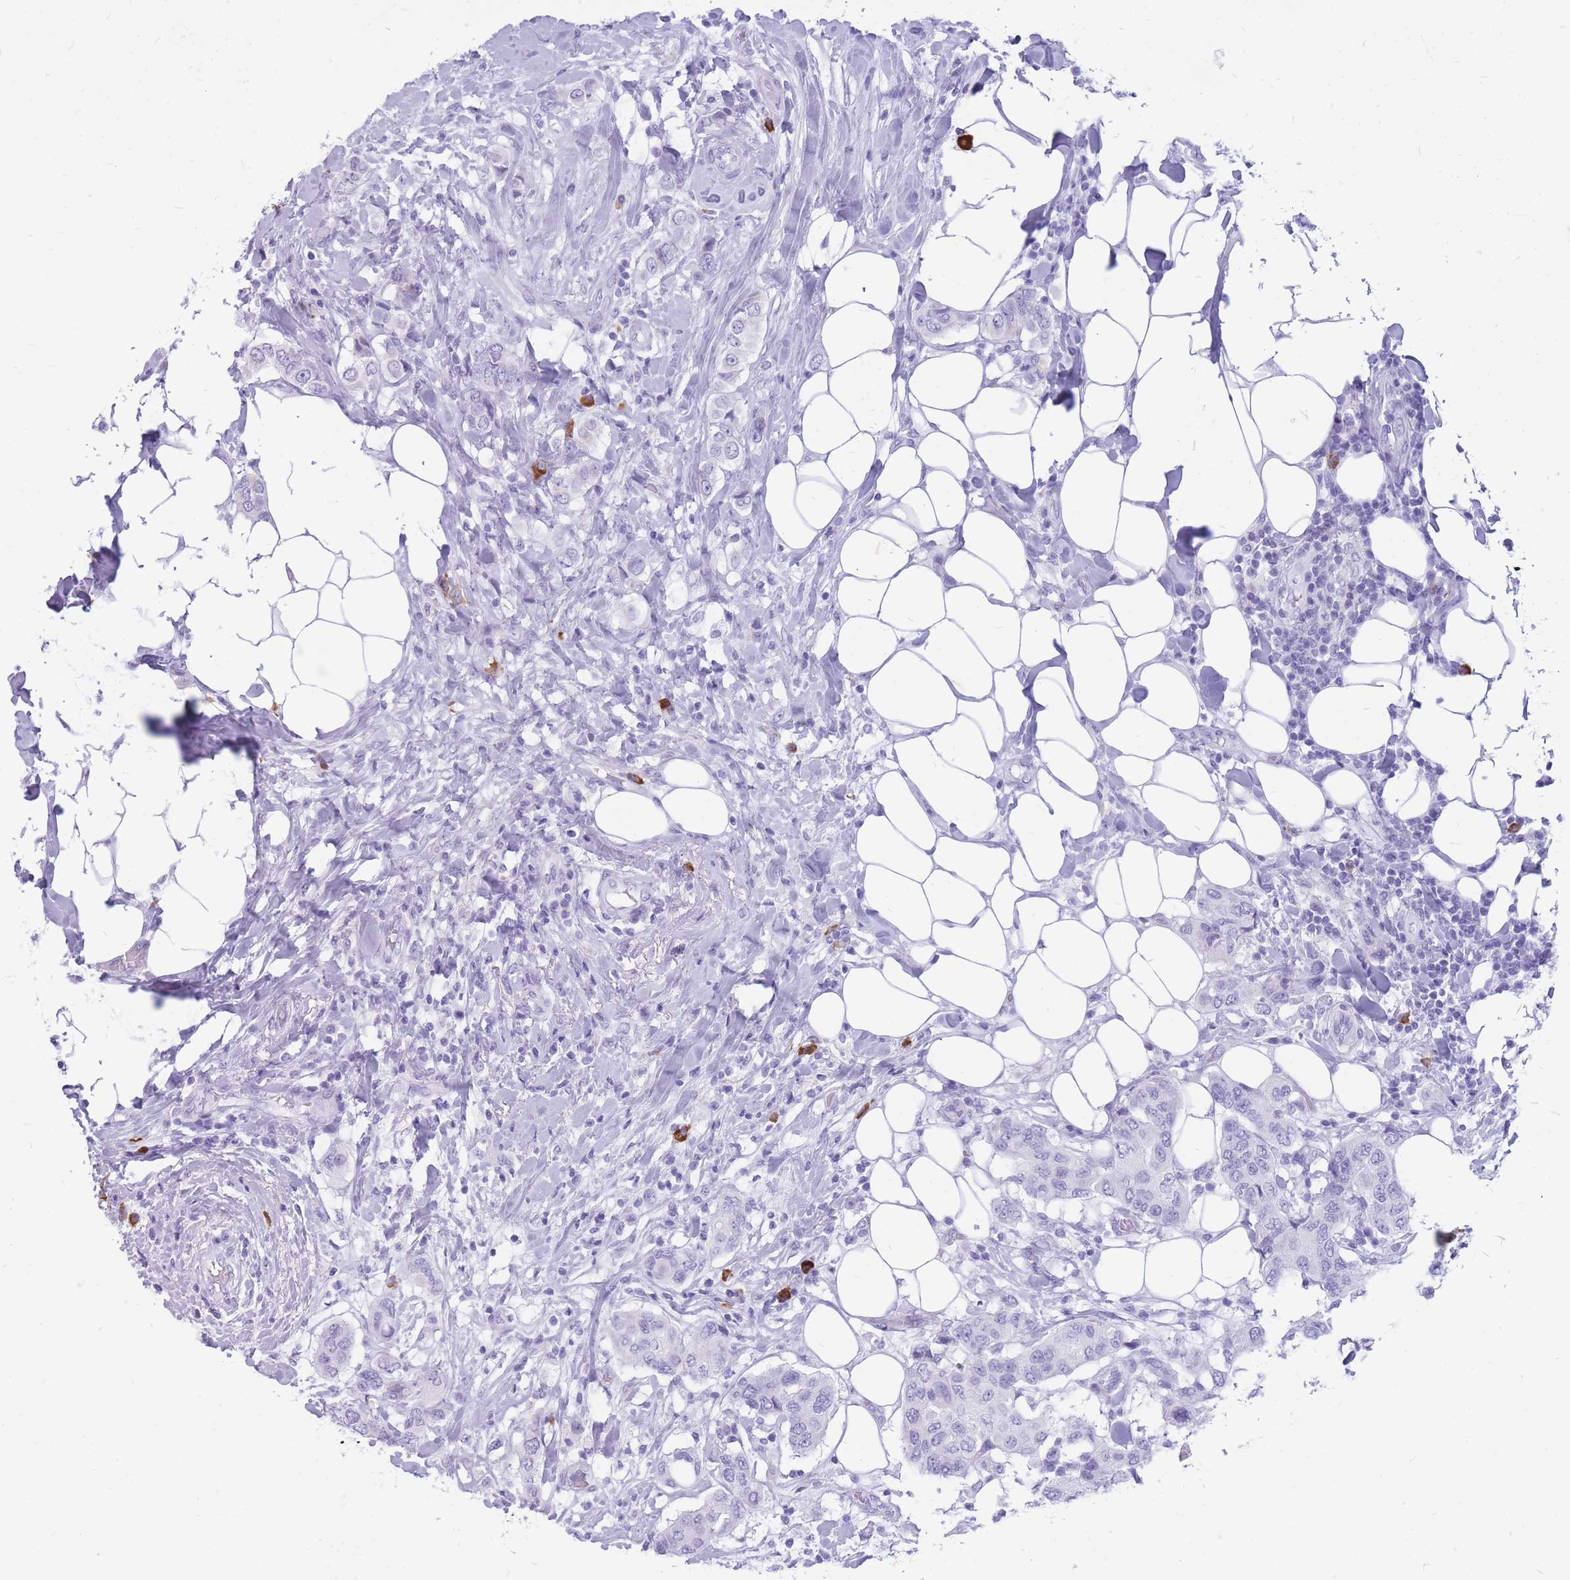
{"staining": {"intensity": "negative", "quantity": "none", "location": "none"}, "tissue": "breast cancer", "cell_type": "Tumor cells", "image_type": "cancer", "snomed": [{"axis": "morphology", "description": "Lobular carcinoma"}, {"axis": "topography", "description": "Breast"}], "caption": "IHC histopathology image of neoplastic tissue: lobular carcinoma (breast) stained with DAB reveals no significant protein expression in tumor cells.", "gene": "ZFP37", "patient": {"sex": "female", "age": 51}}